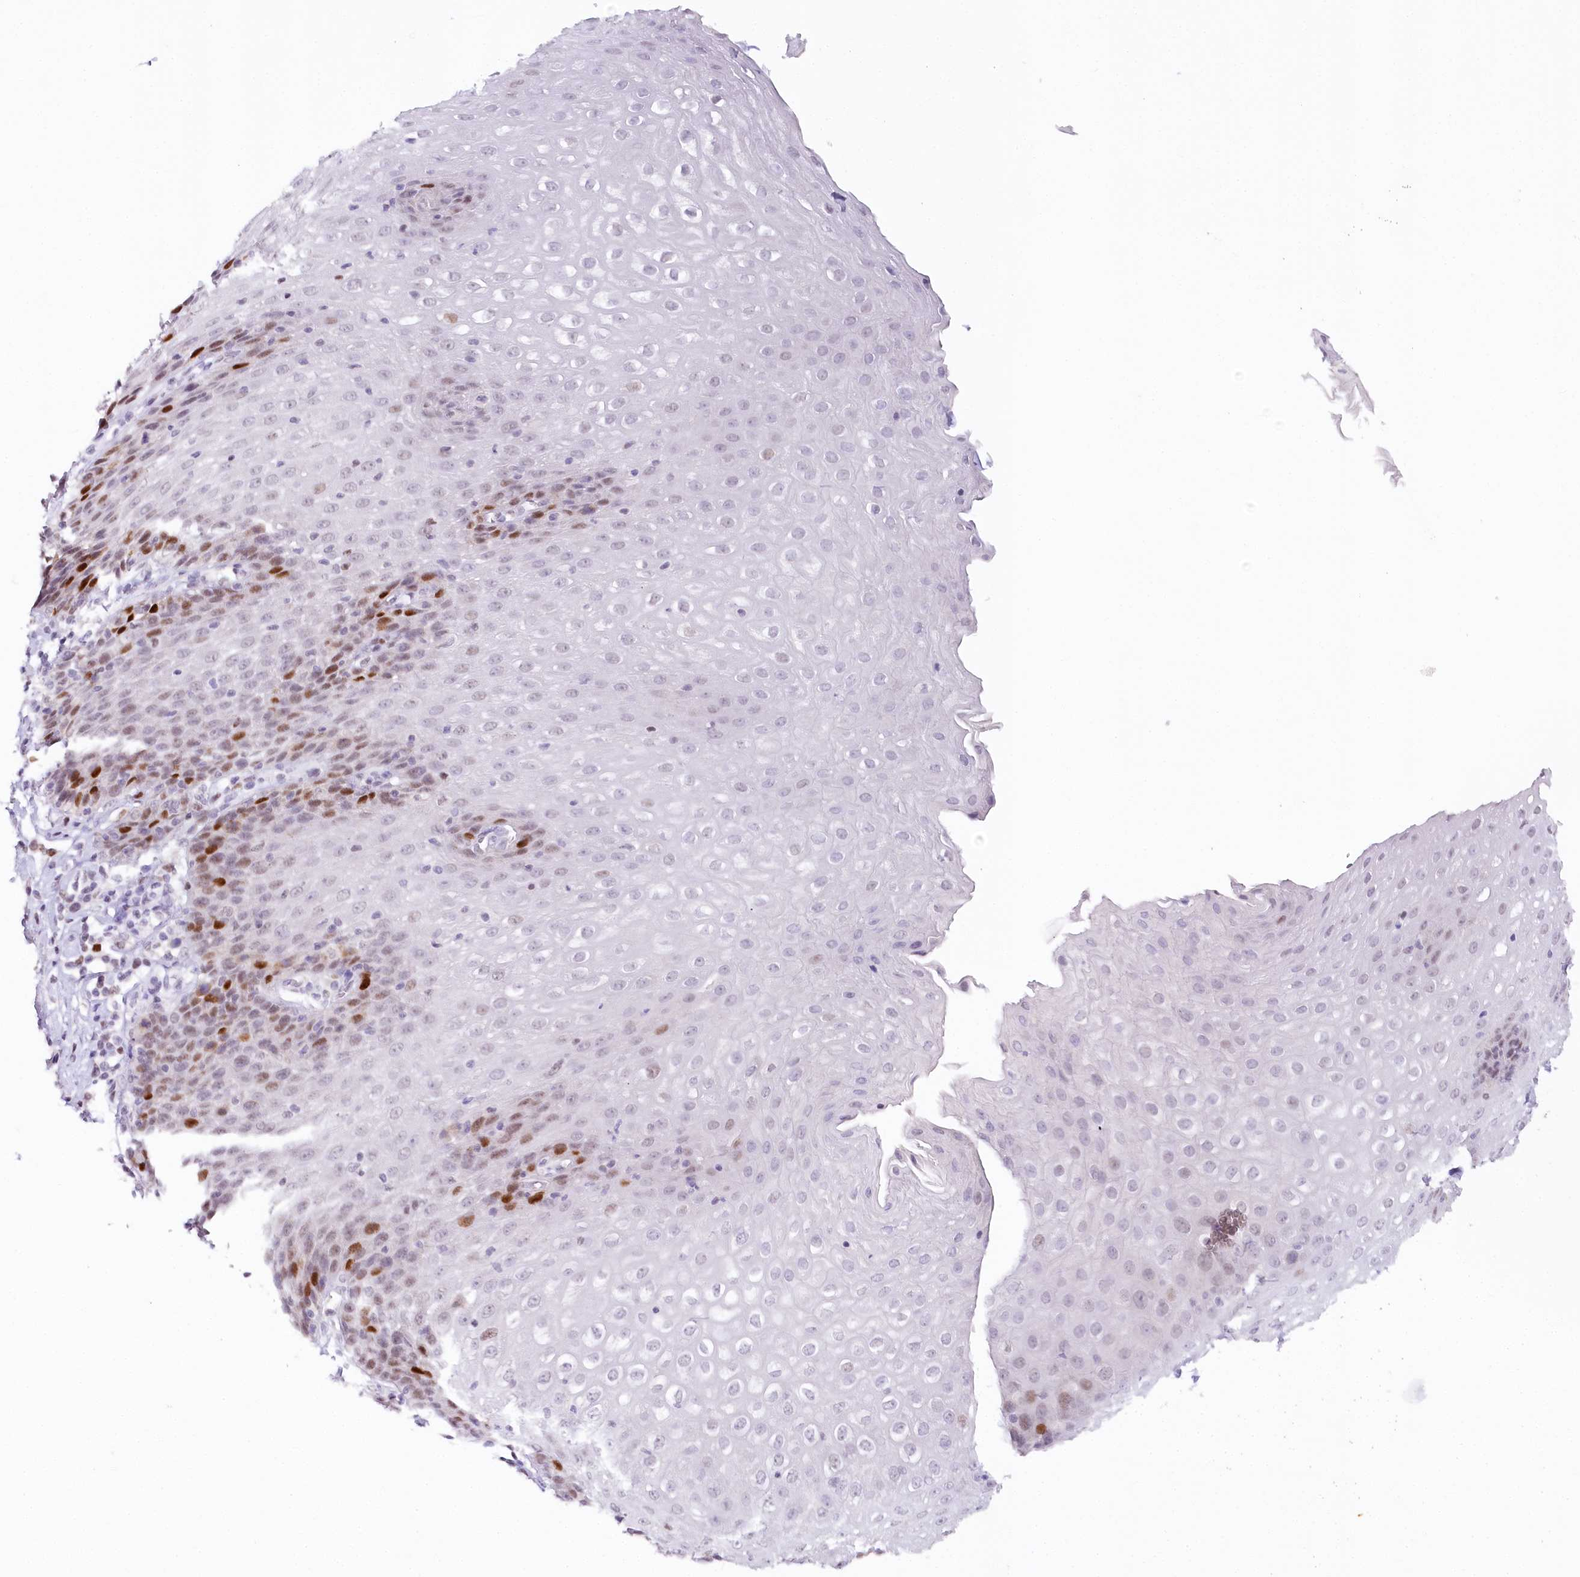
{"staining": {"intensity": "strong", "quantity": "<25%", "location": "nuclear"}, "tissue": "esophagus", "cell_type": "Squamous epithelial cells", "image_type": "normal", "snomed": [{"axis": "morphology", "description": "Normal tissue, NOS"}, {"axis": "topography", "description": "Esophagus"}], "caption": "Human esophagus stained for a protein (brown) shows strong nuclear positive expression in about <25% of squamous epithelial cells.", "gene": "TP53", "patient": {"sex": "female", "age": 61}}